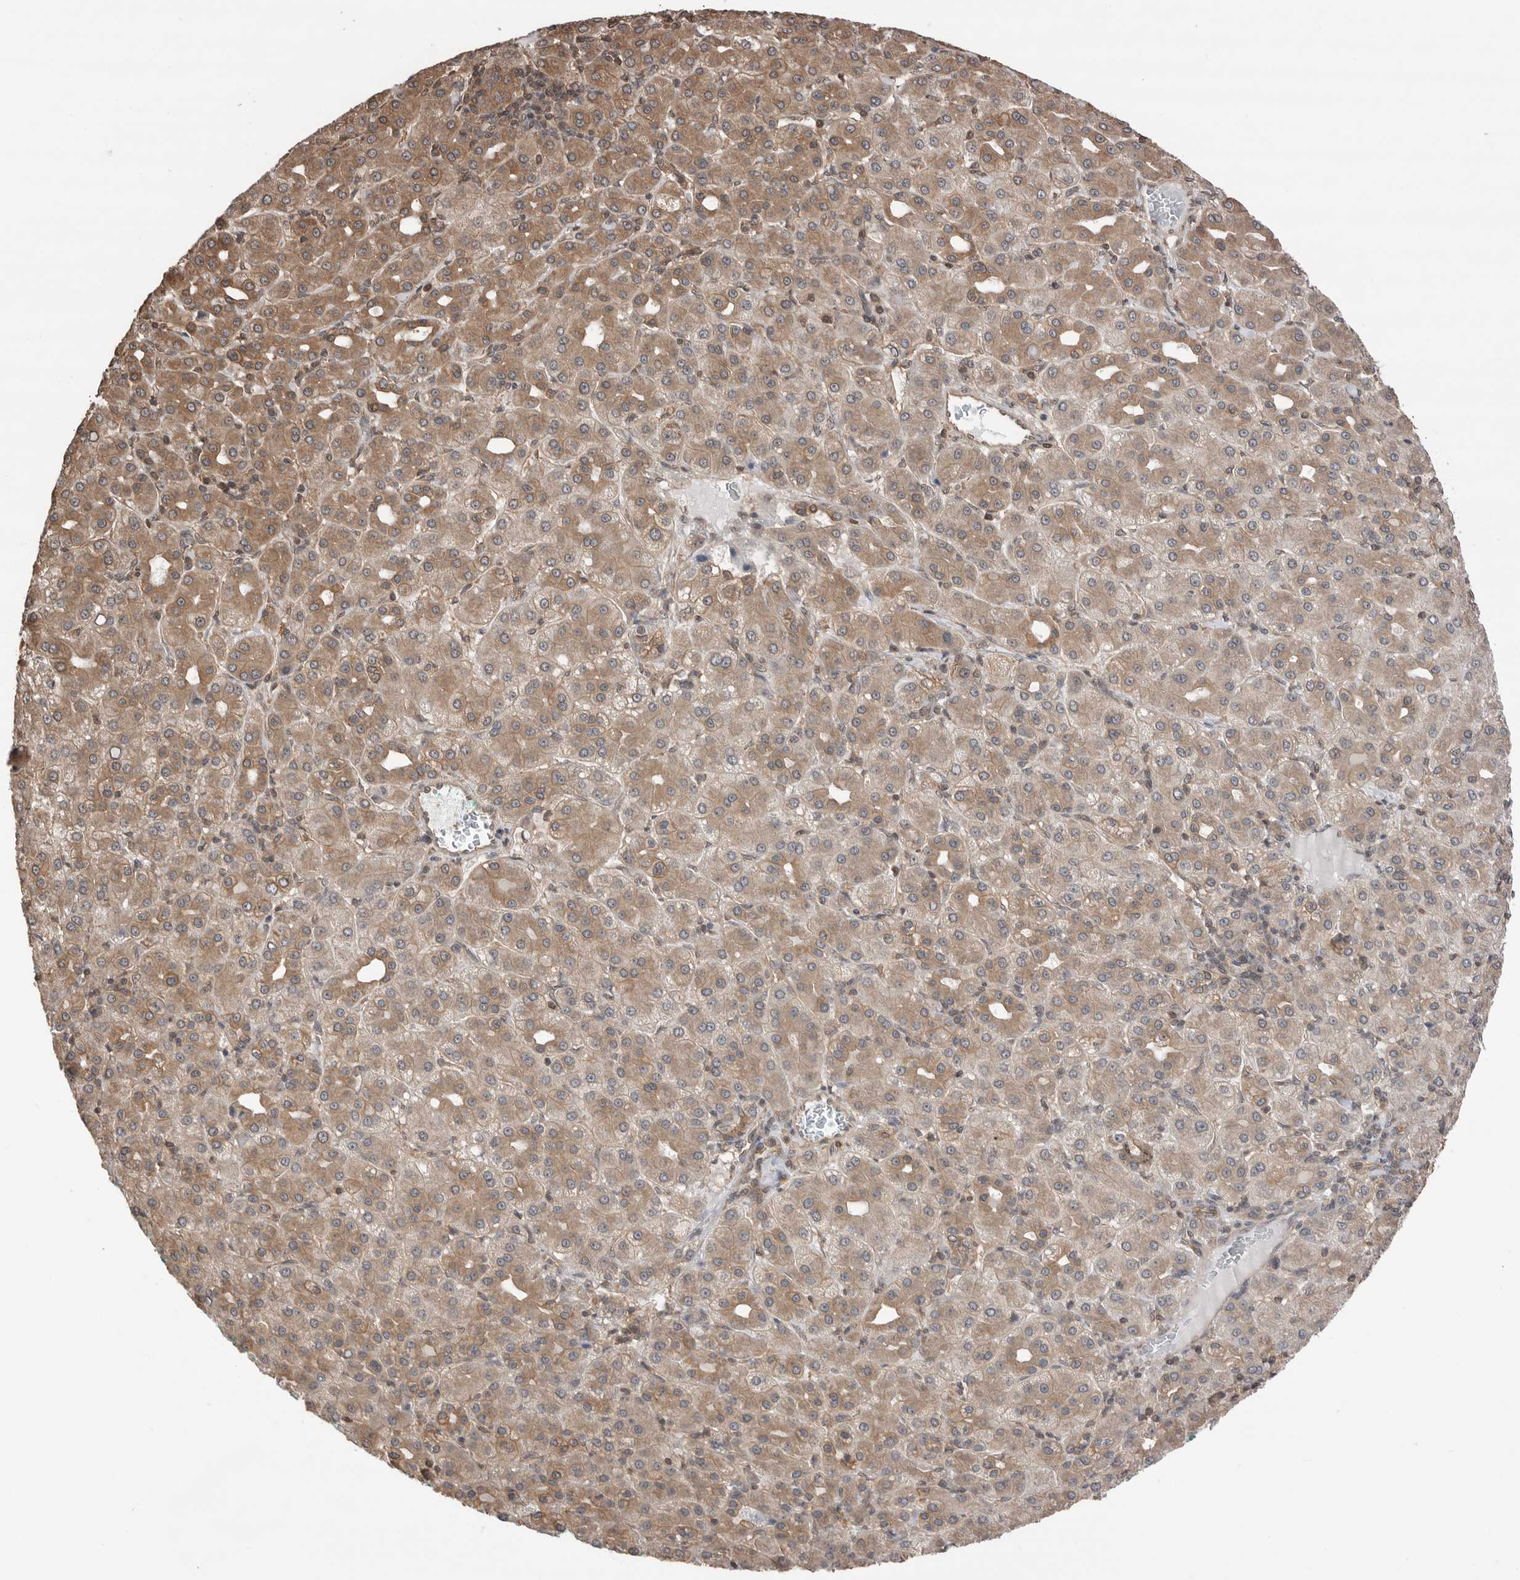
{"staining": {"intensity": "moderate", "quantity": ">75%", "location": "cytoplasmic/membranous"}, "tissue": "liver cancer", "cell_type": "Tumor cells", "image_type": "cancer", "snomed": [{"axis": "morphology", "description": "Carcinoma, Hepatocellular, NOS"}, {"axis": "topography", "description": "Liver"}], "caption": "A medium amount of moderate cytoplasmic/membranous staining is appreciated in approximately >75% of tumor cells in liver cancer (hepatocellular carcinoma) tissue. The staining was performed using DAB (3,3'-diaminobenzidine) to visualize the protein expression in brown, while the nuclei were stained in blue with hematoxylin (Magnification: 20x).", "gene": "PEAK1", "patient": {"sex": "male", "age": 65}}